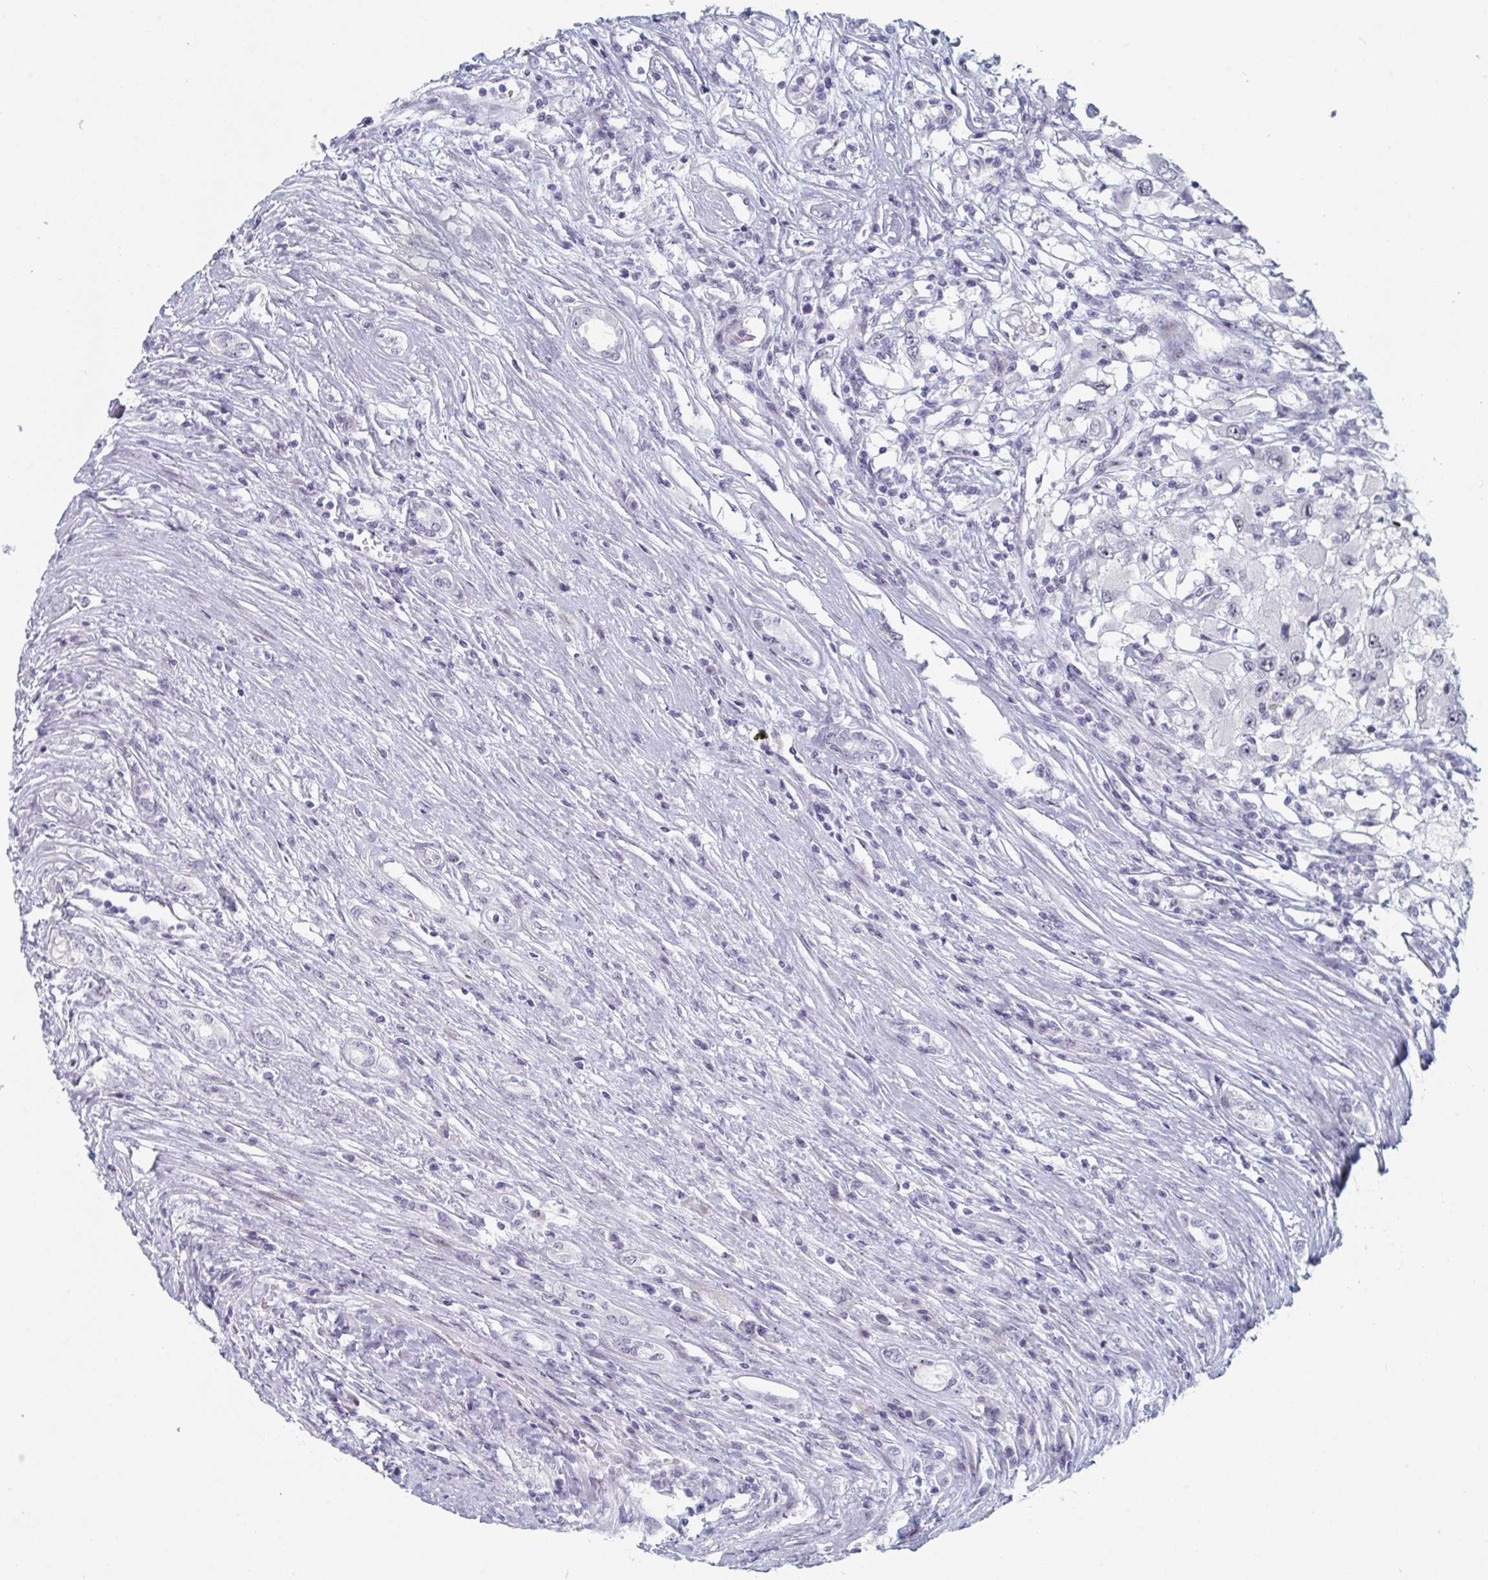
{"staining": {"intensity": "negative", "quantity": "none", "location": "none"}, "tissue": "renal cancer", "cell_type": "Tumor cells", "image_type": "cancer", "snomed": [{"axis": "morphology", "description": "Adenocarcinoma, NOS"}, {"axis": "topography", "description": "Kidney"}], "caption": "Immunohistochemistry histopathology image of neoplastic tissue: human renal cancer stained with DAB shows no significant protein expression in tumor cells.", "gene": "NR1H2", "patient": {"sex": "female", "age": 67}}